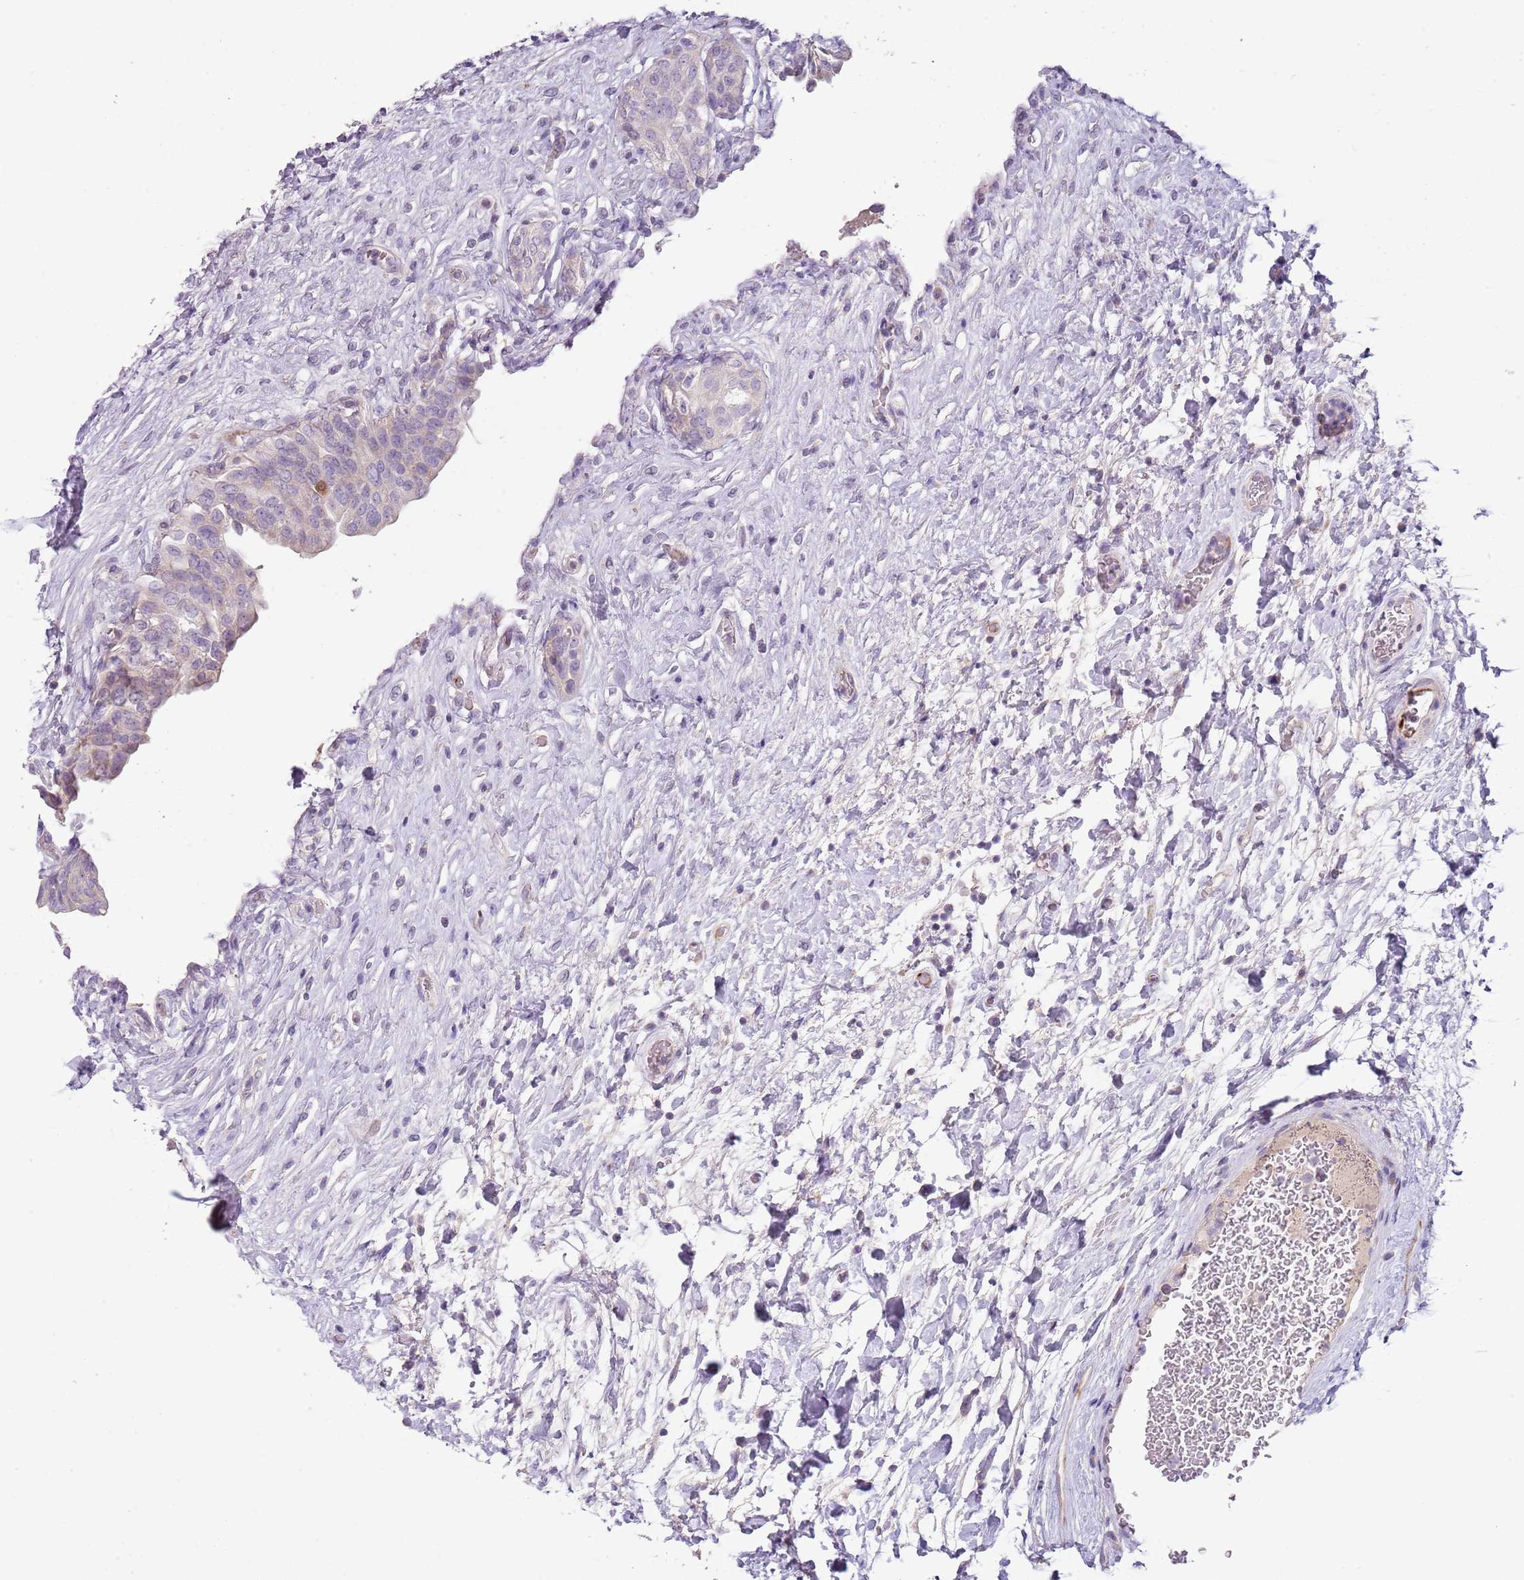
{"staining": {"intensity": "weak", "quantity": "25%-75%", "location": "cytoplasmic/membranous"}, "tissue": "urinary bladder", "cell_type": "Urothelial cells", "image_type": "normal", "snomed": [{"axis": "morphology", "description": "Normal tissue, NOS"}, {"axis": "topography", "description": "Urinary bladder"}], "caption": "This is an image of immunohistochemistry (IHC) staining of unremarkable urinary bladder, which shows weak positivity in the cytoplasmic/membranous of urothelial cells.", "gene": "ZNF583", "patient": {"sex": "male", "age": 74}}